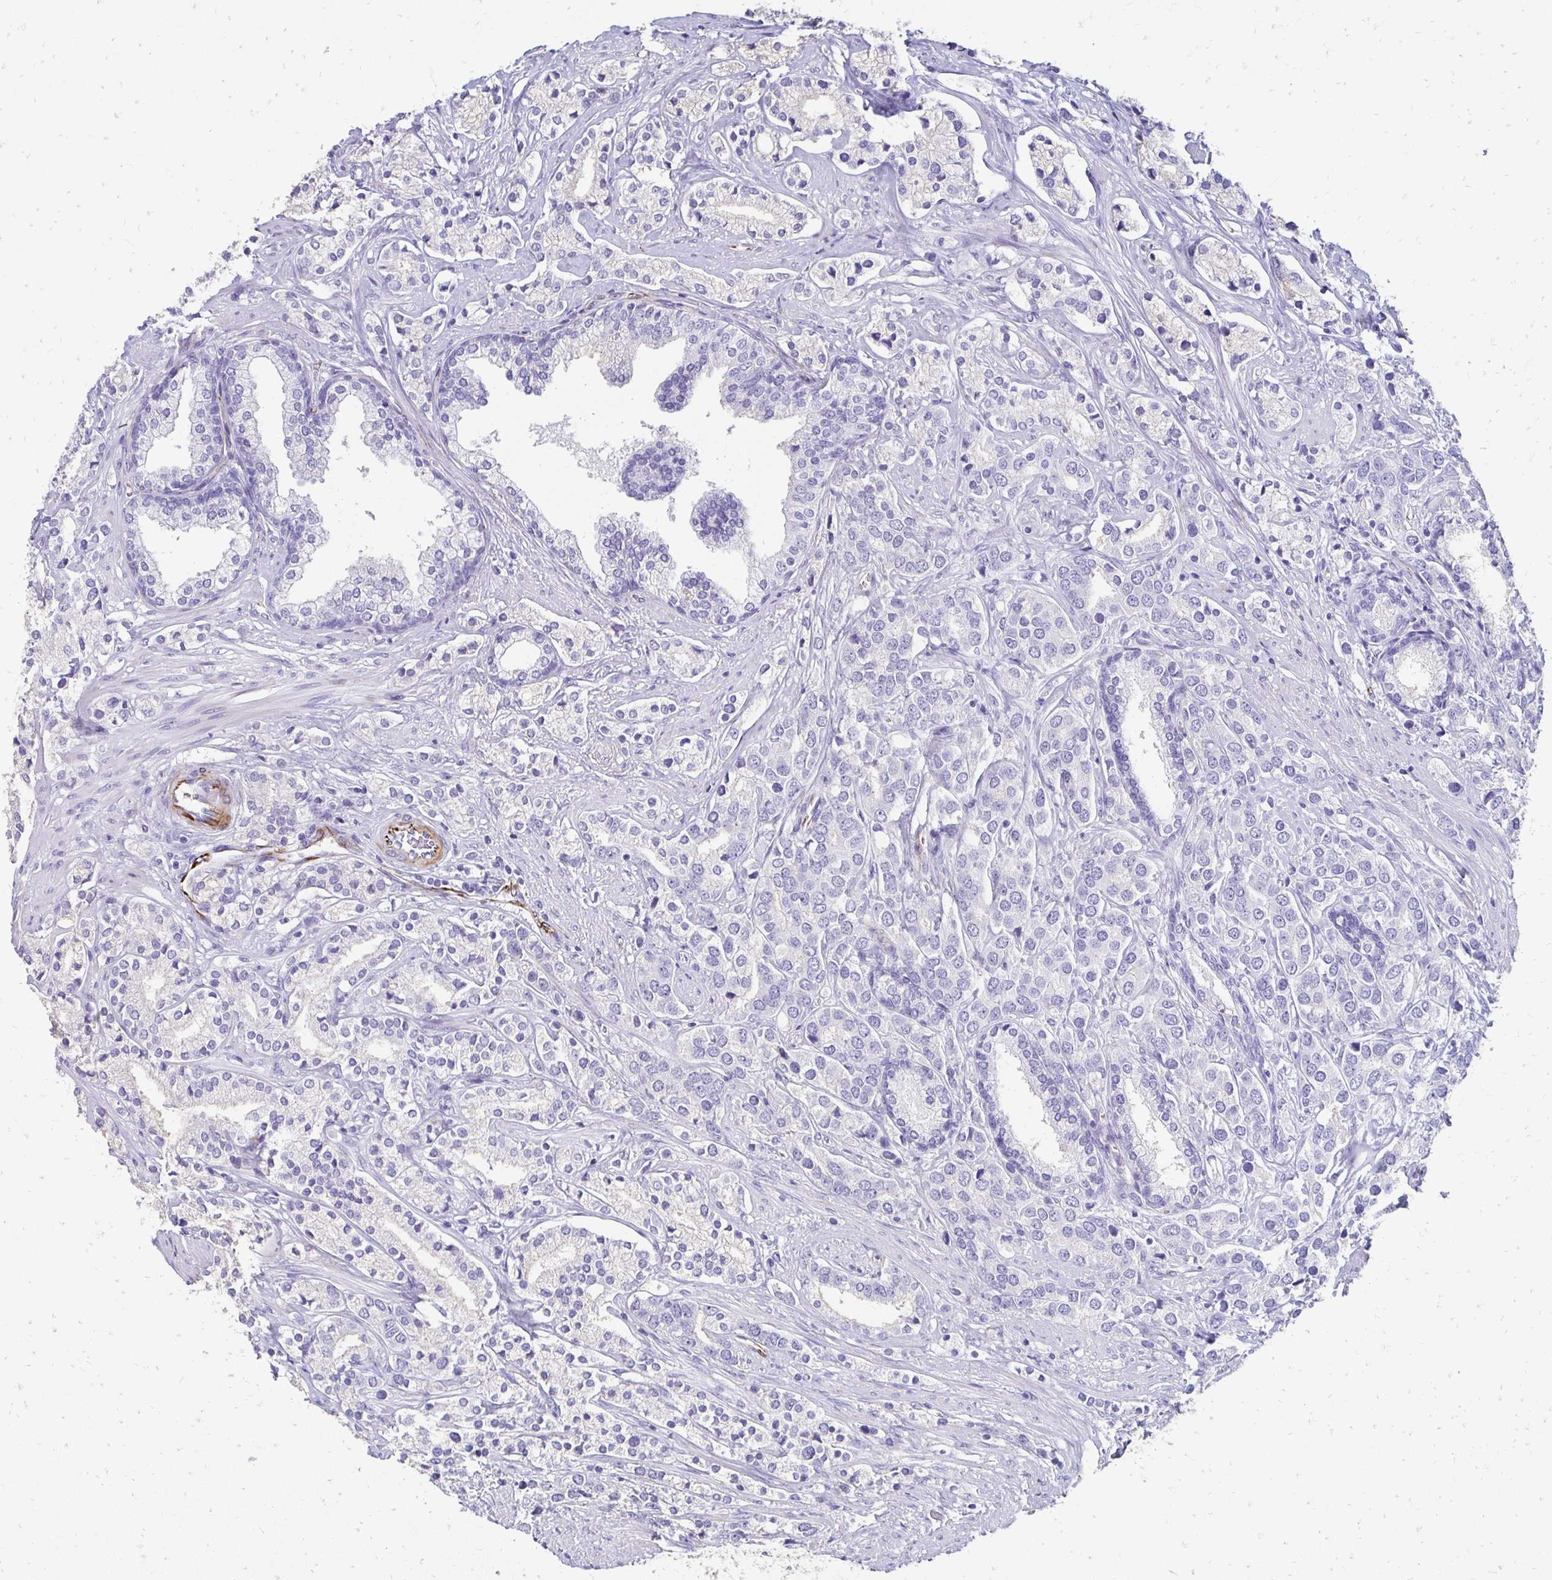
{"staining": {"intensity": "negative", "quantity": "none", "location": "none"}, "tissue": "prostate cancer", "cell_type": "Tumor cells", "image_type": "cancer", "snomed": [{"axis": "morphology", "description": "Adenocarcinoma, High grade"}, {"axis": "topography", "description": "Prostate"}], "caption": "This is an immunohistochemistry (IHC) histopathology image of human adenocarcinoma (high-grade) (prostate). There is no staining in tumor cells.", "gene": "TMEM54", "patient": {"sex": "male", "age": 58}}